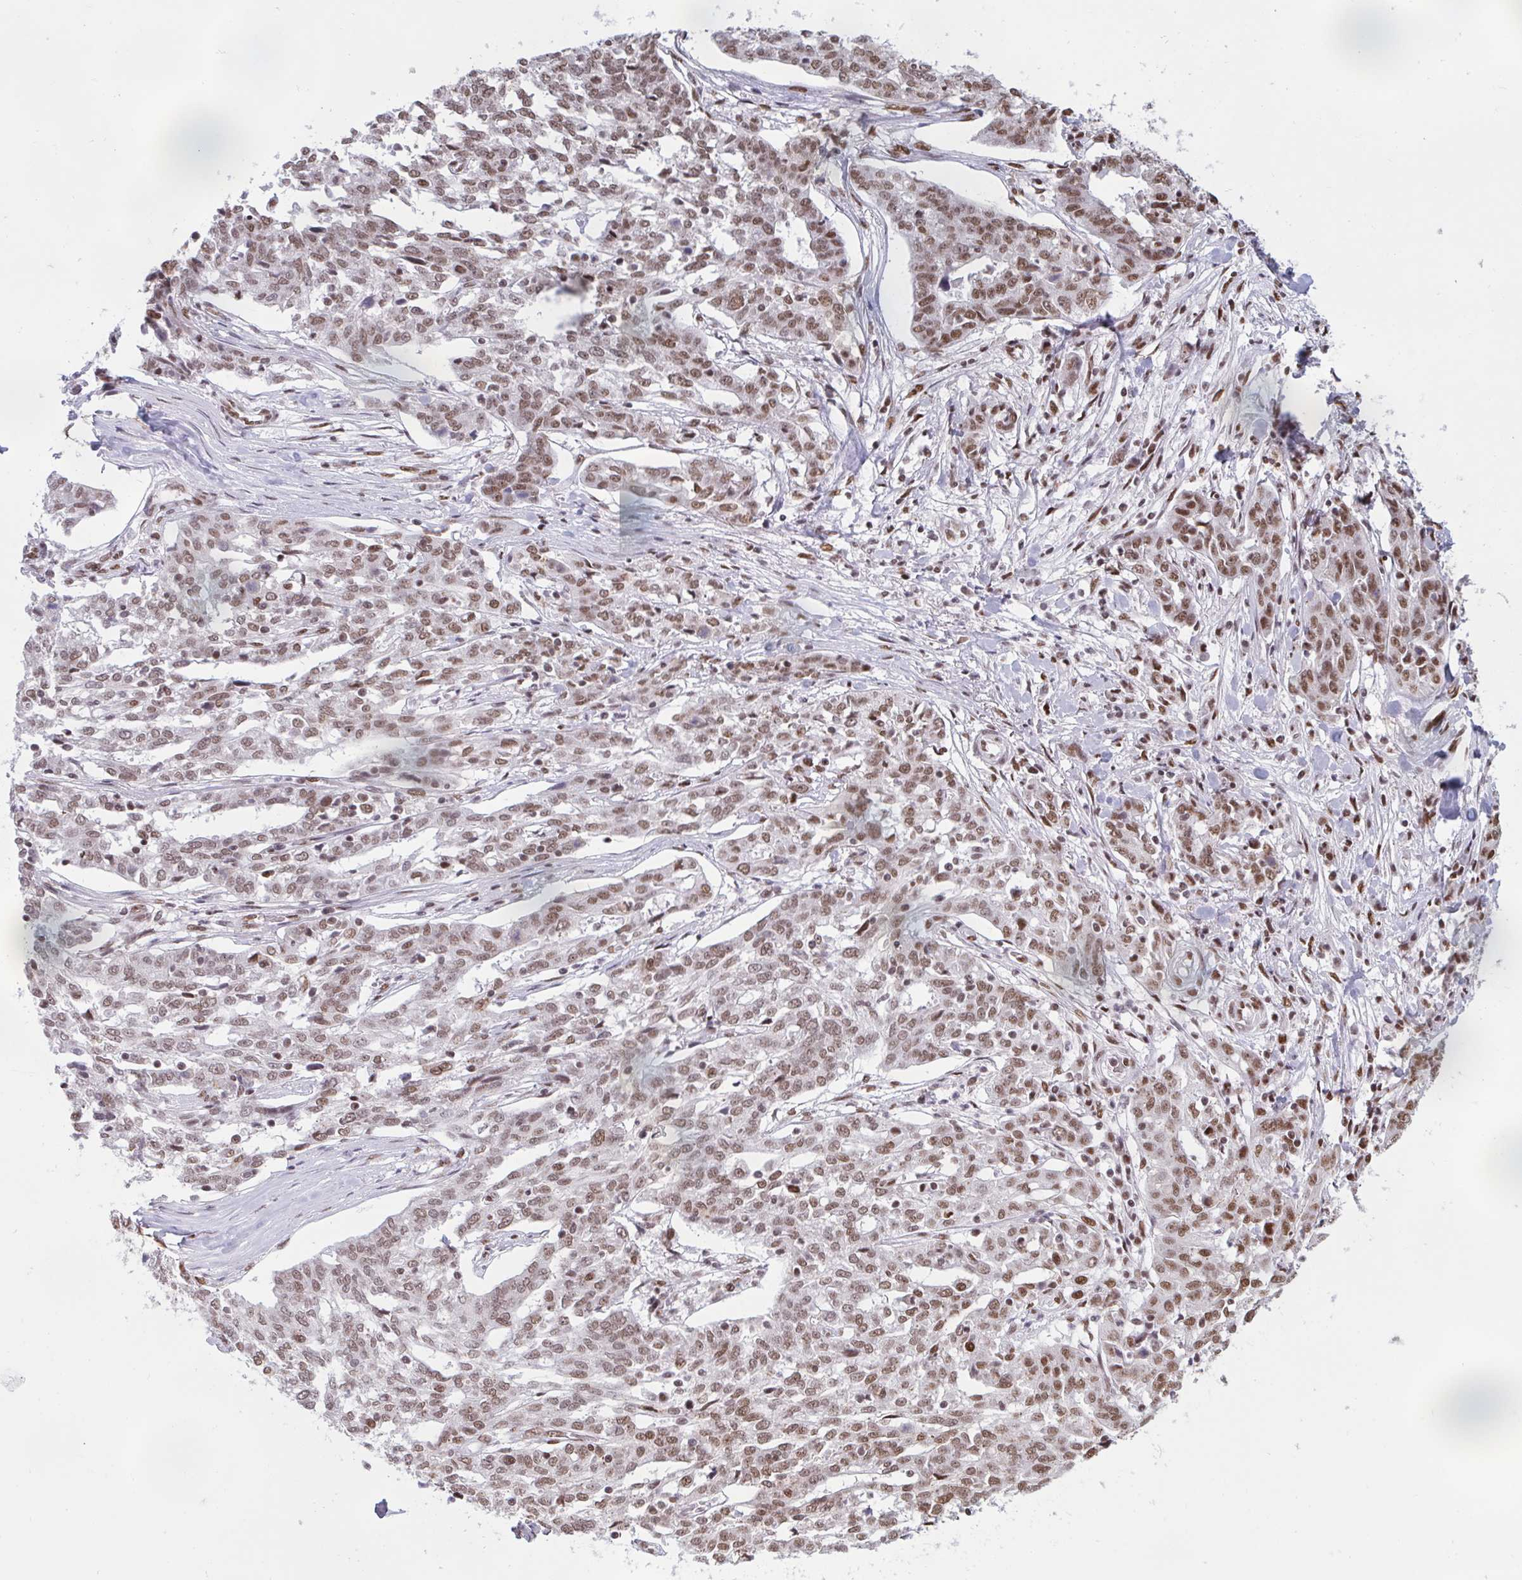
{"staining": {"intensity": "moderate", "quantity": ">75%", "location": "nuclear"}, "tissue": "ovarian cancer", "cell_type": "Tumor cells", "image_type": "cancer", "snomed": [{"axis": "morphology", "description": "Cystadenocarcinoma, serous, NOS"}, {"axis": "topography", "description": "Ovary"}], "caption": "A high-resolution photomicrograph shows IHC staining of serous cystadenocarcinoma (ovarian), which displays moderate nuclear staining in about >75% of tumor cells. Using DAB (brown) and hematoxylin (blue) stains, captured at high magnification using brightfield microscopy.", "gene": "CBFA2T2", "patient": {"sex": "female", "age": 67}}